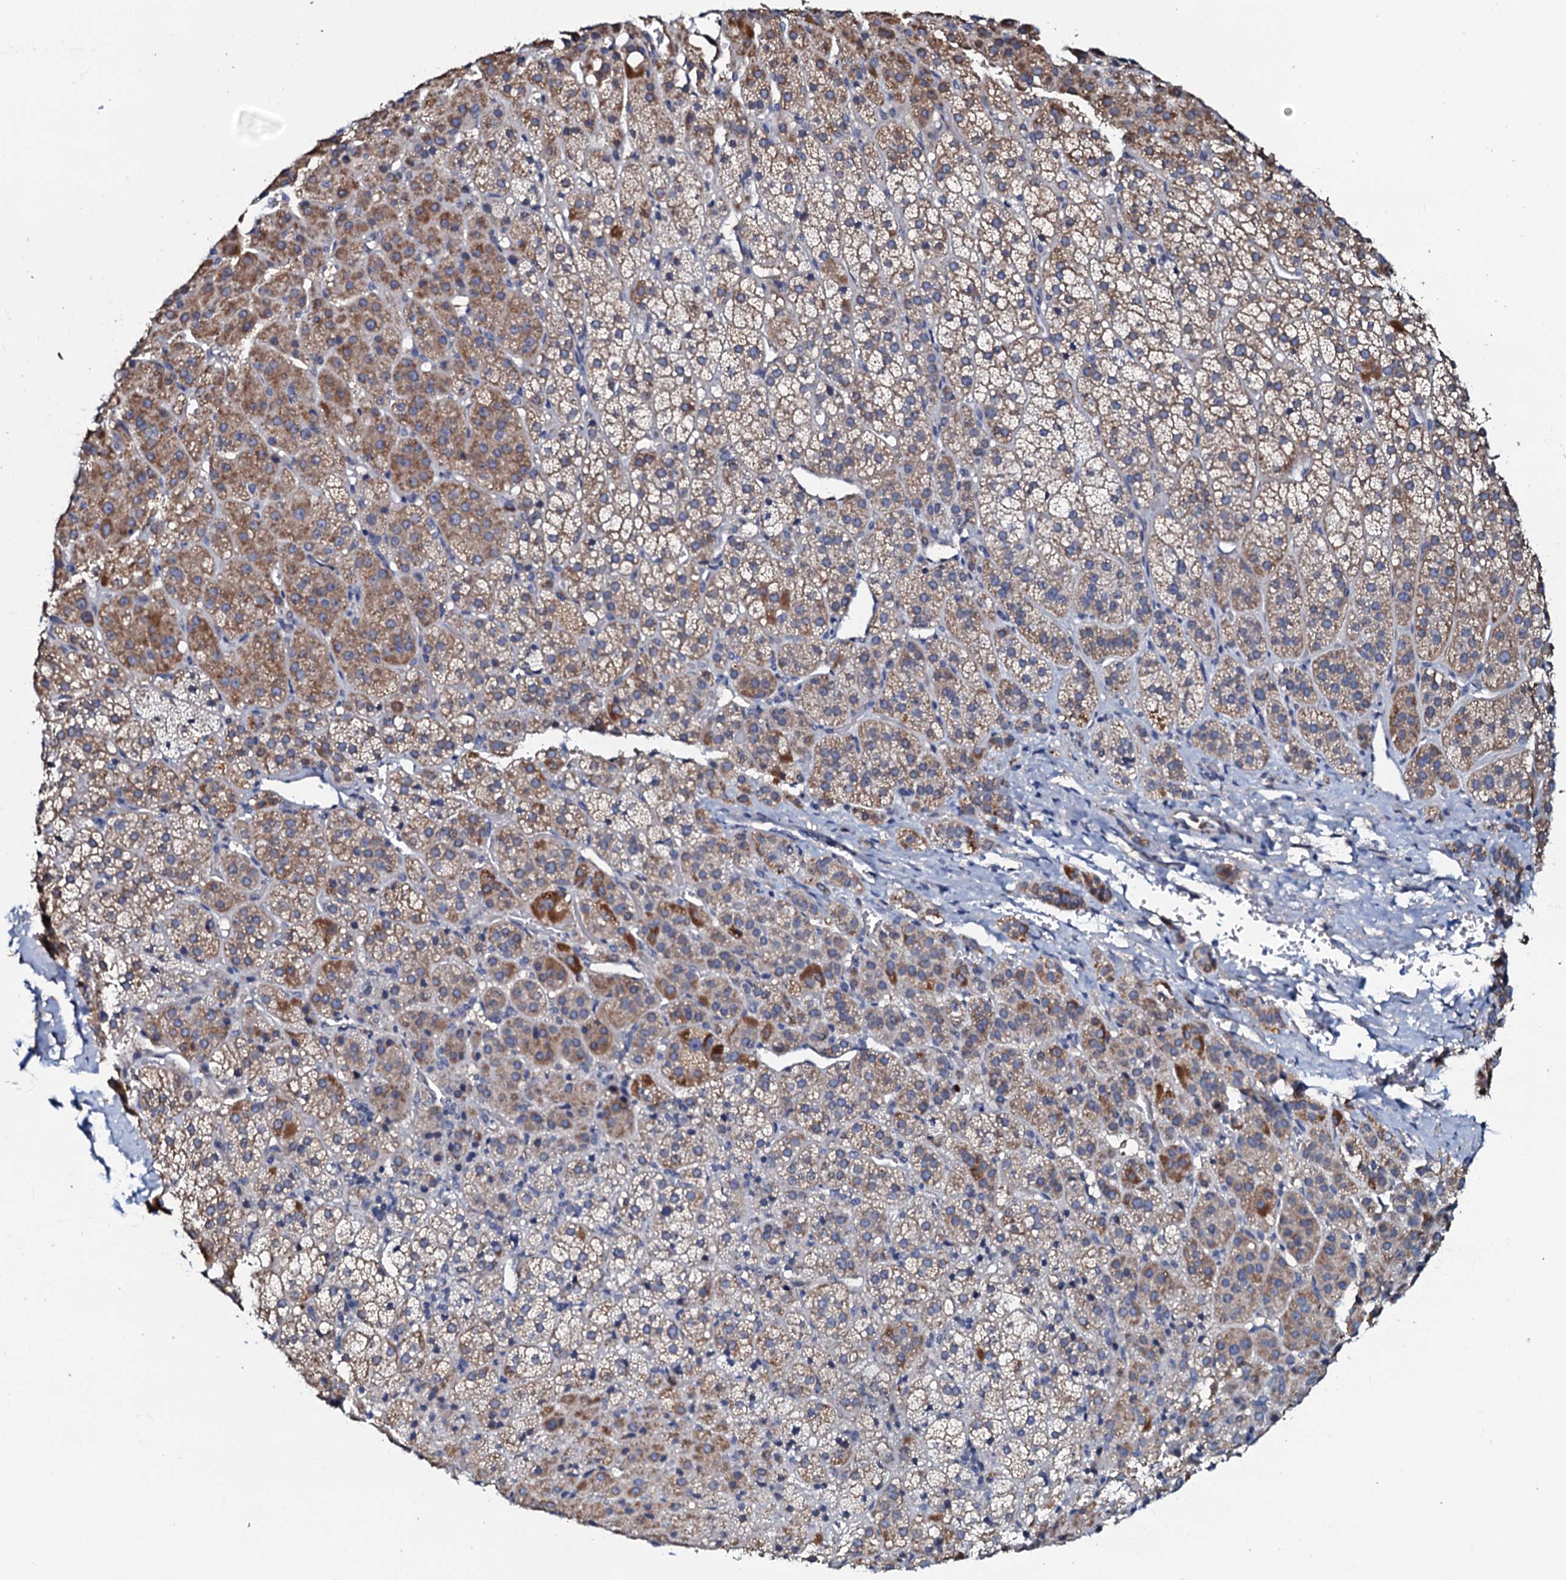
{"staining": {"intensity": "moderate", "quantity": "25%-75%", "location": "cytoplasmic/membranous"}, "tissue": "adrenal gland", "cell_type": "Glandular cells", "image_type": "normal", "snomed": [{"axis": "morphology", "description": "Normal tissue, NOS"}, {"axis": "topography", "description": "Adrenal gland"}], "caption": "Immunohistochemistry (DAB (3,3'-diaminobenzidine)) staining of benign adrenal gland exhibits moderate cytoplasmic/membranous protein expression in approximately 25%-75% of glandular cells. (Stains: DAB in brown, nuclei in blue, Microscopy: brightfield microscopy at high magnification).", "gene": "CPNE2", "patient": {"sex": "female", "age": 57}}